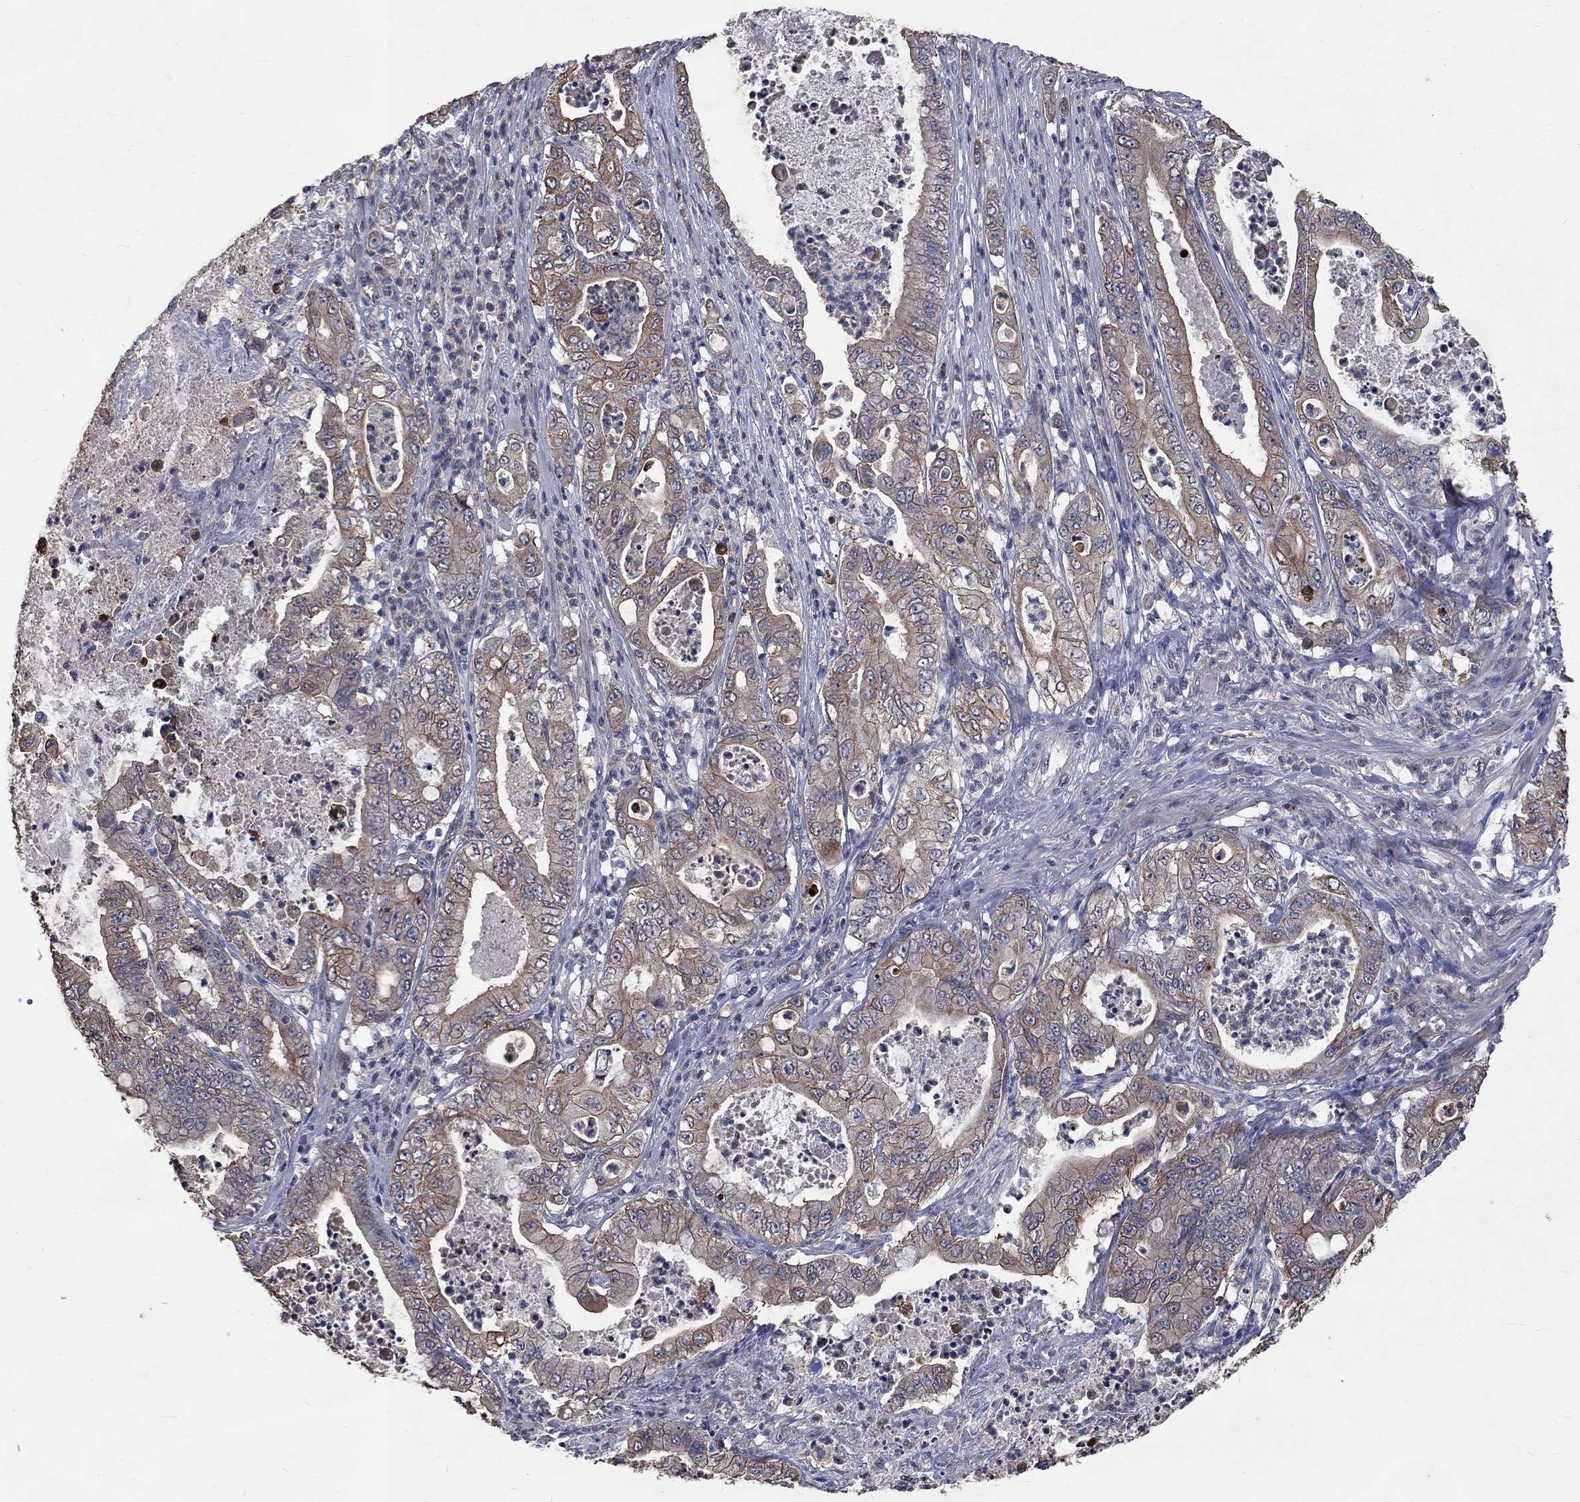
{"staining": {"intensity": "moderate", "quantity": ">75%", "location": "cytoplasmic/membranous"}, "tissue": "pancreatic cancer", "cell_type": "Tumor cells", "image_type": "cancer", "snomed": [{"axis": "morphology", "description": "Adenocarcinoma, NOS"}, {"axis": "topography", "description": "Pancreas"}], "caption": "Brown immunohistochemical staining in human pancreatic adenocarcinoma displays moderate cytoplasmic/membranous positivity in approximately >75% of tumor cells.", "gene": "CHST5", "patient": {"sex": "male", "age": 71}}